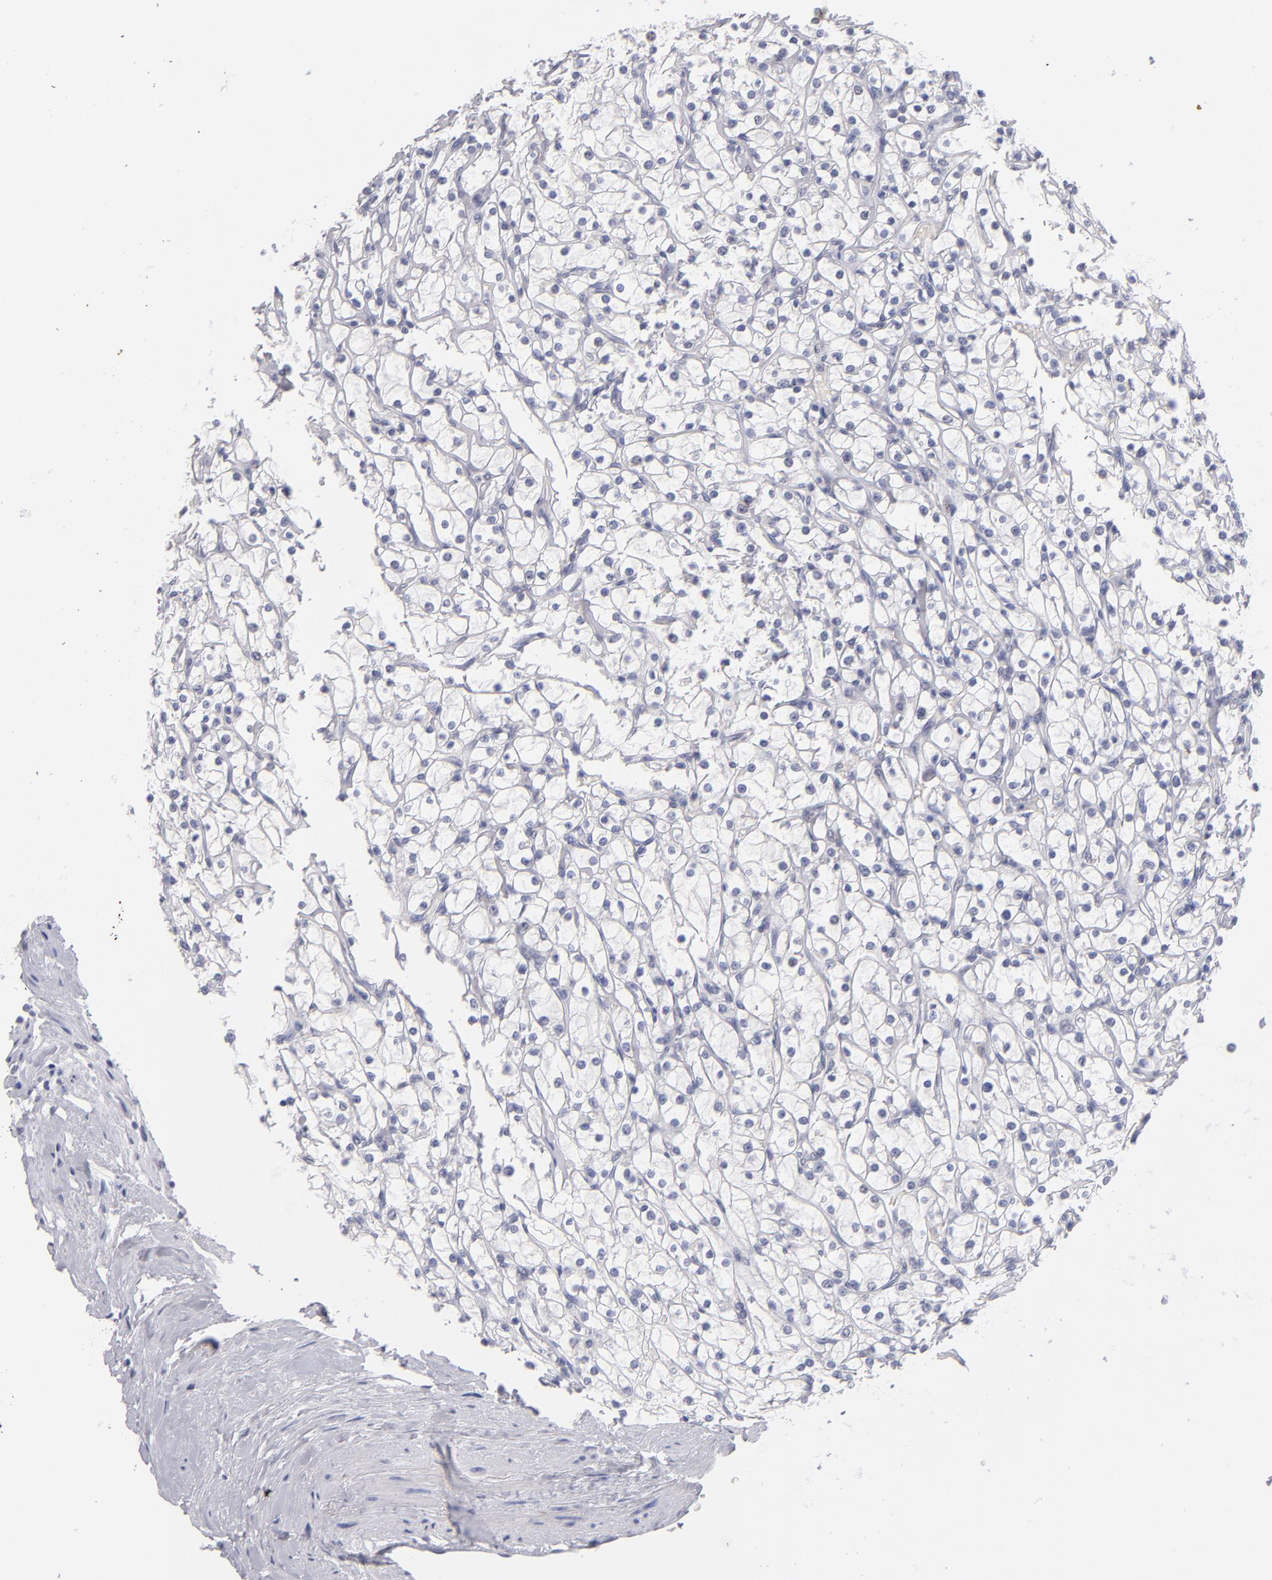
{"staining": {"intensity": "negative", "quantity": "none", "location": "none"}, "tissue": "renal cancer", "cell_type": "Tumor cells", "image_type": "cancer", "snomed": [{"axis": "morphology", "description": "Adenocarcinoma, NOS"}, {"axis": "topography", "description": "Kidney"}], "caption": "Immunohistochemistry (IHC) image of neoplastic tissue: human adenocarcinoma (renal) stained with DAB shows no significant protein expression in tumor cells.", "gene": "TEX11", "patient": {"sex": "female", "age": 73}}